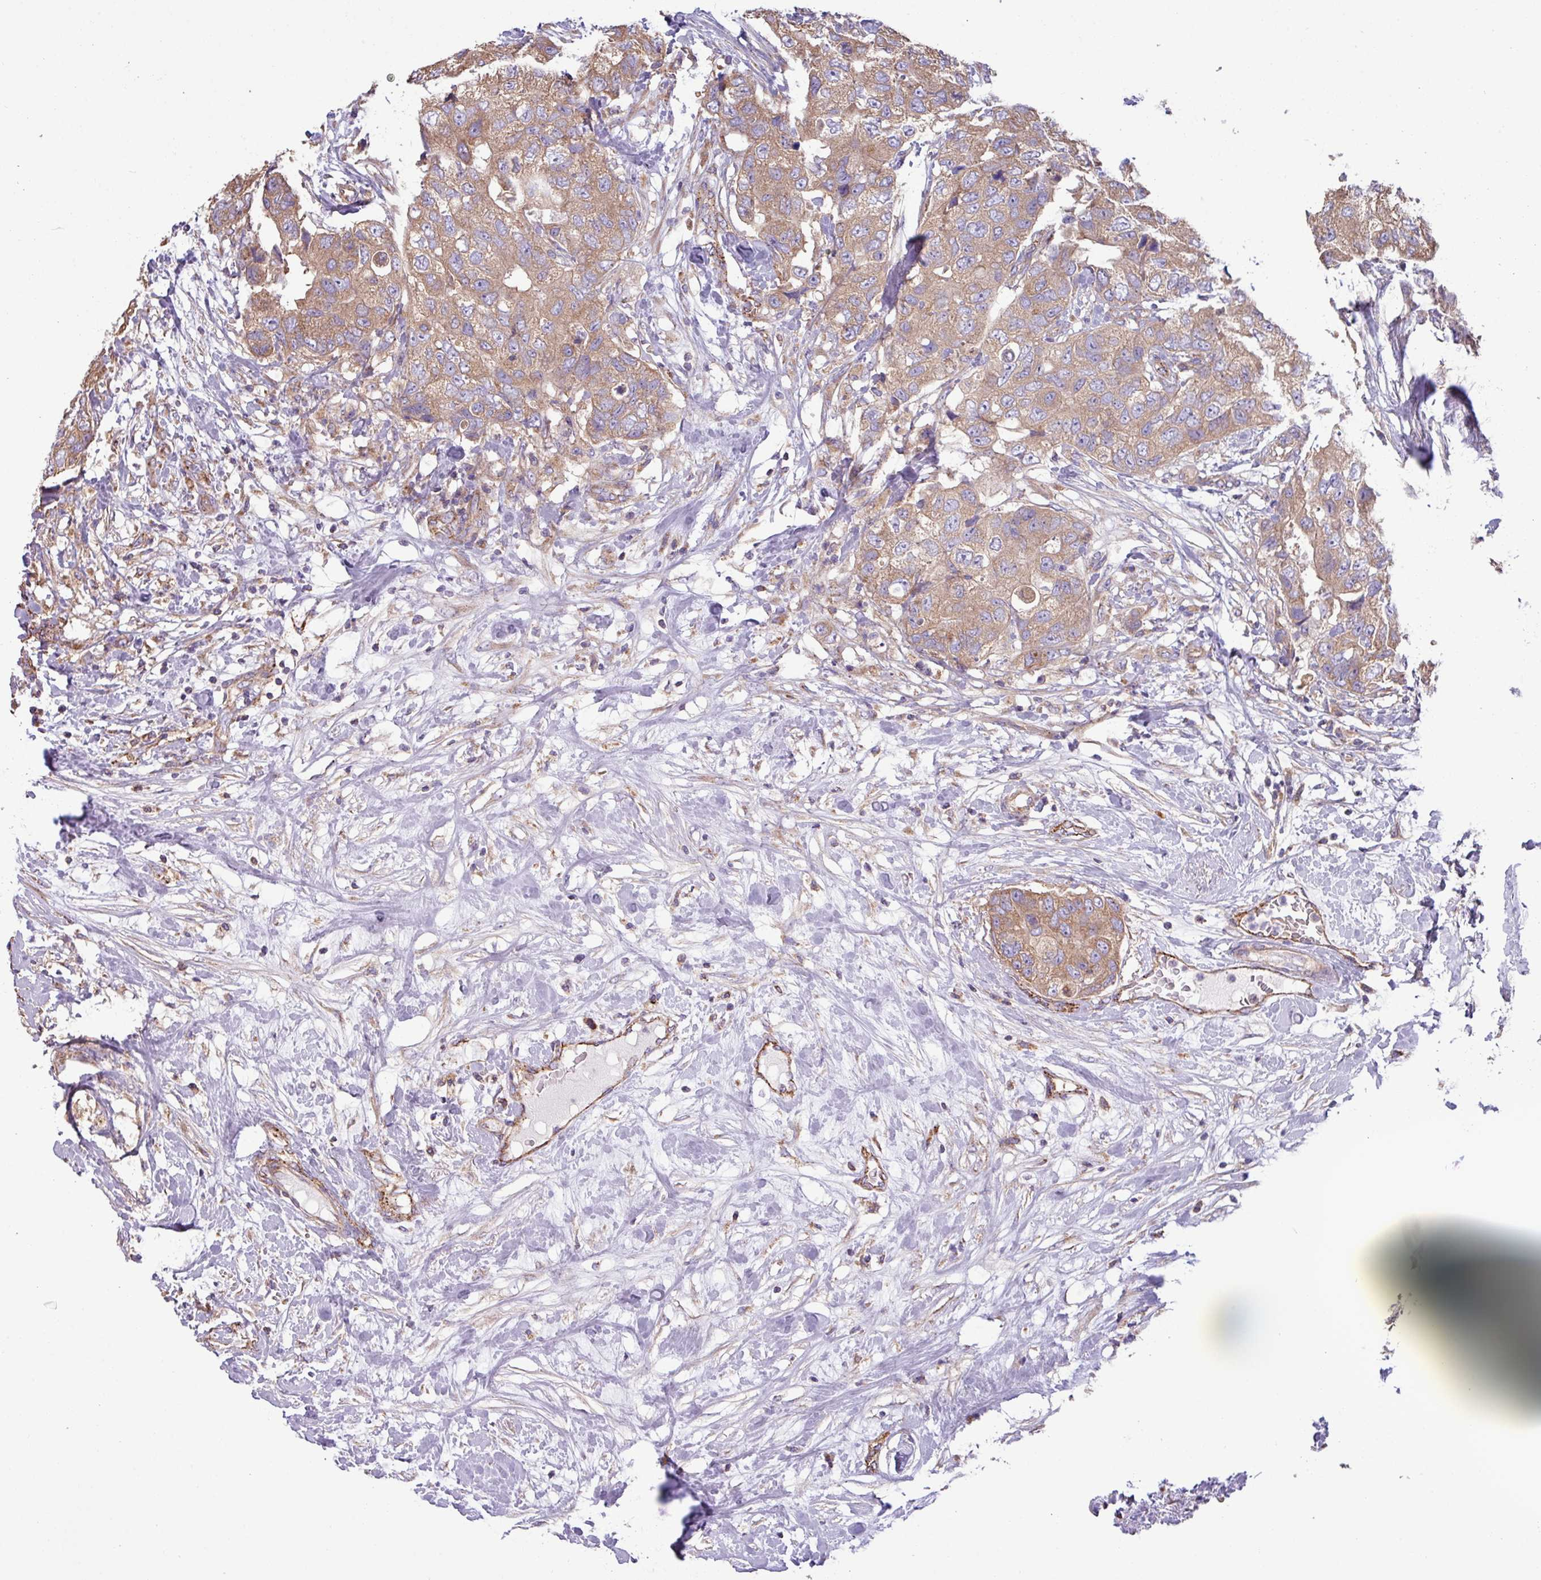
{"staining": {"intensity": "moderate", "quantity": ">75%", "location": "cytoplasmic/membranous"}, "tissue": "breast cancer", "cell_type": "Tumor cells", "image_type": "cancer", "snomed": [{"axis": "morphology", "description": "Duct carcinoma"}, {"axis": "topography", "description": "Breast"}], "caption": "An immunohistochemistry (IHC) histopathology image of neoplastic tissue is shown. Protein staining in brown highlights moderate cytoplasmic/membranous positivity in breast cancer (infiltrating ductal carcinoma) within tumor cells. The staining is performed using DAB (3,3'-diaminobenzidine) brown chromogen to label protein expression. The nuclei are counter-stained blue using hematoxylin.", "gene": "PPM1J", "patient": {"sex": "female", "age": 62}}